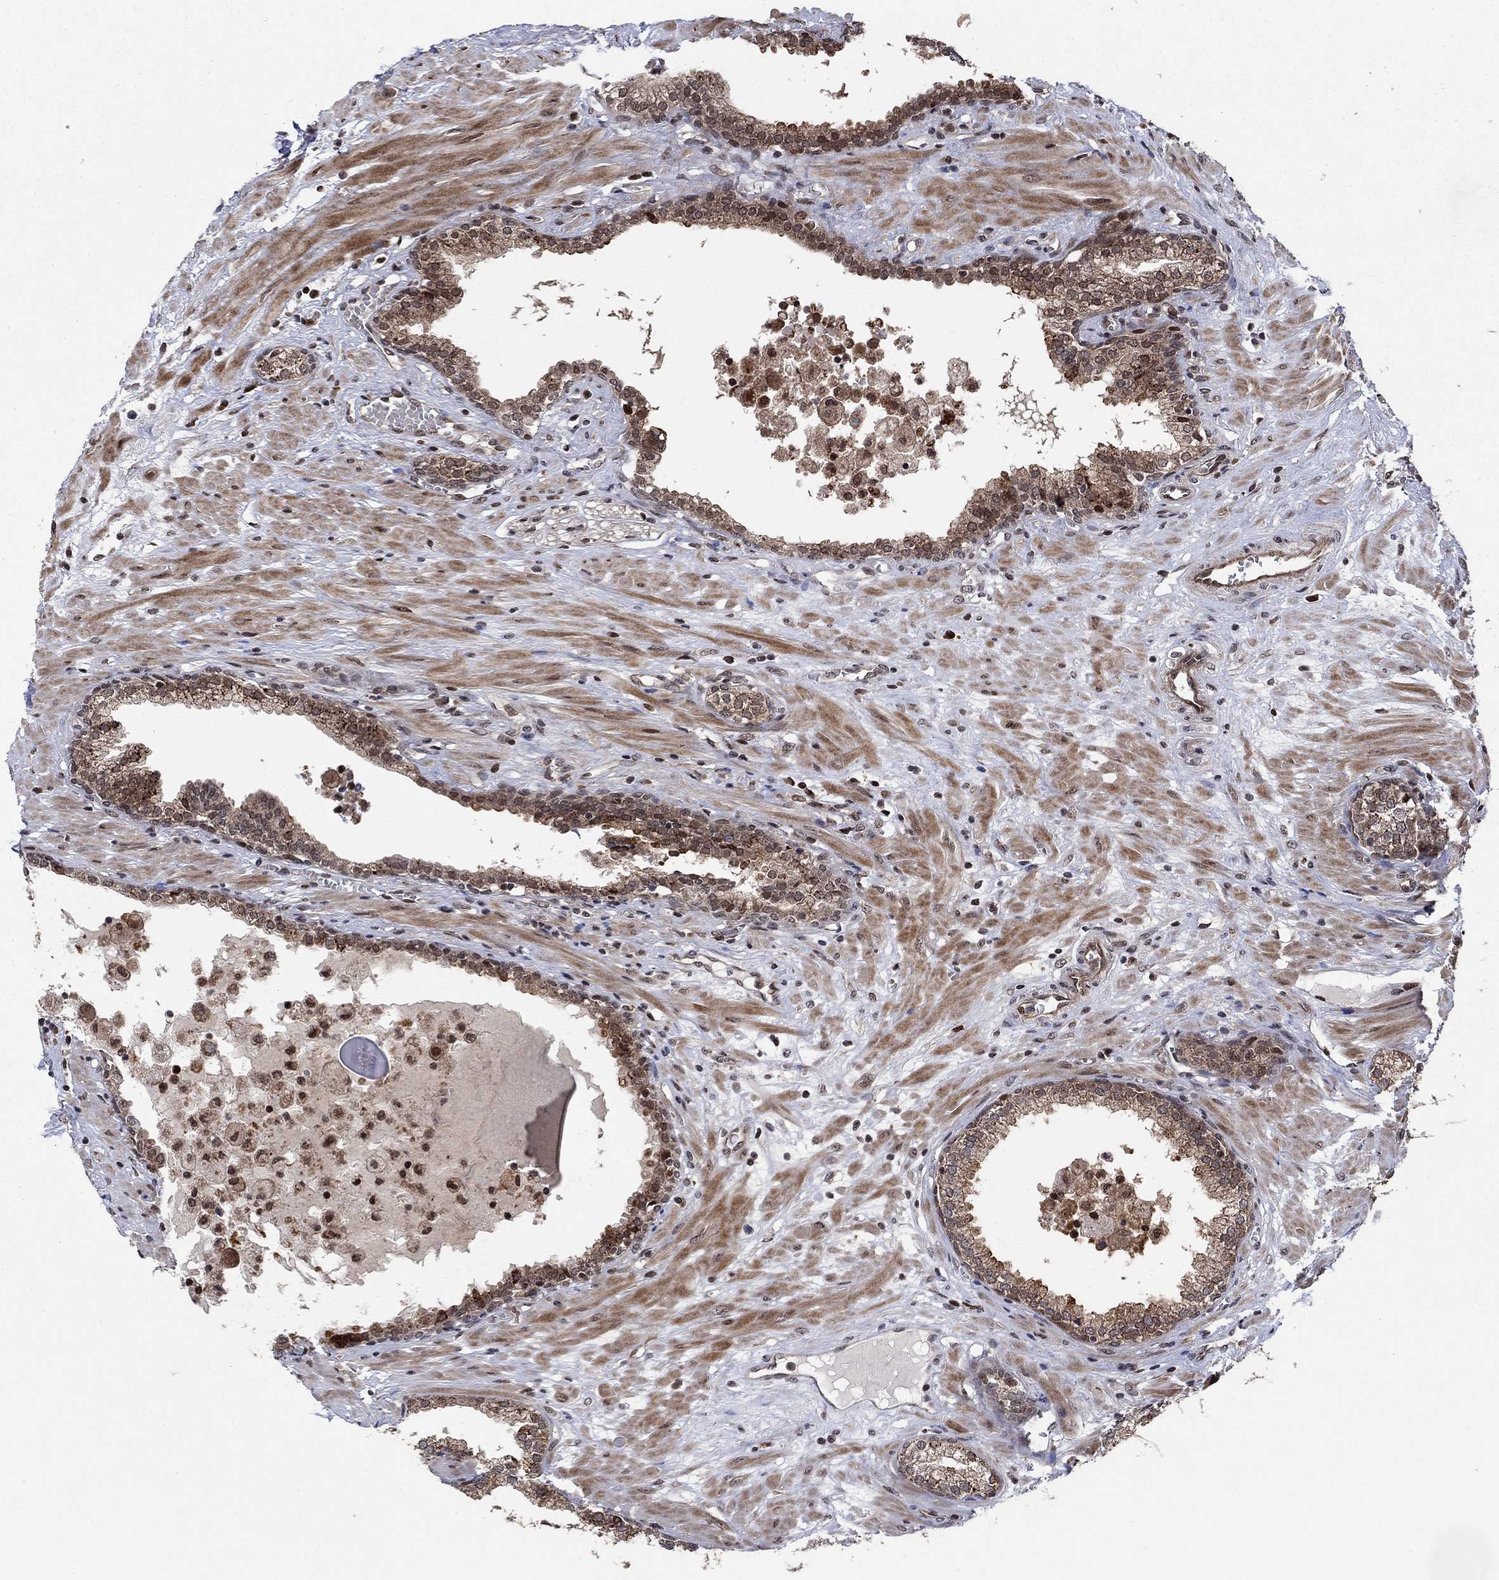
{"staining": {"intensity": "strong", "quantity": "<25%", "location": "cytoplasmic/membranous,nuclear"}, "tissue": "prostate", "cell_type": "Glandular cells", "image_type": "normal", "snomed": [{"axis": "morphology", "description": "Normal tissue, NOS"}, {"axis": "topography", "description": "Prostate"}], "caption": "An immunohistochemistry image of normal tissue is shown. Protein staining in brown labels strong cytoplasmic/membranous,nuclear positivity in prostate within glandular cells.", "gene": "PRICKLE4", "patient": {"sex": "male", "age": 64}}